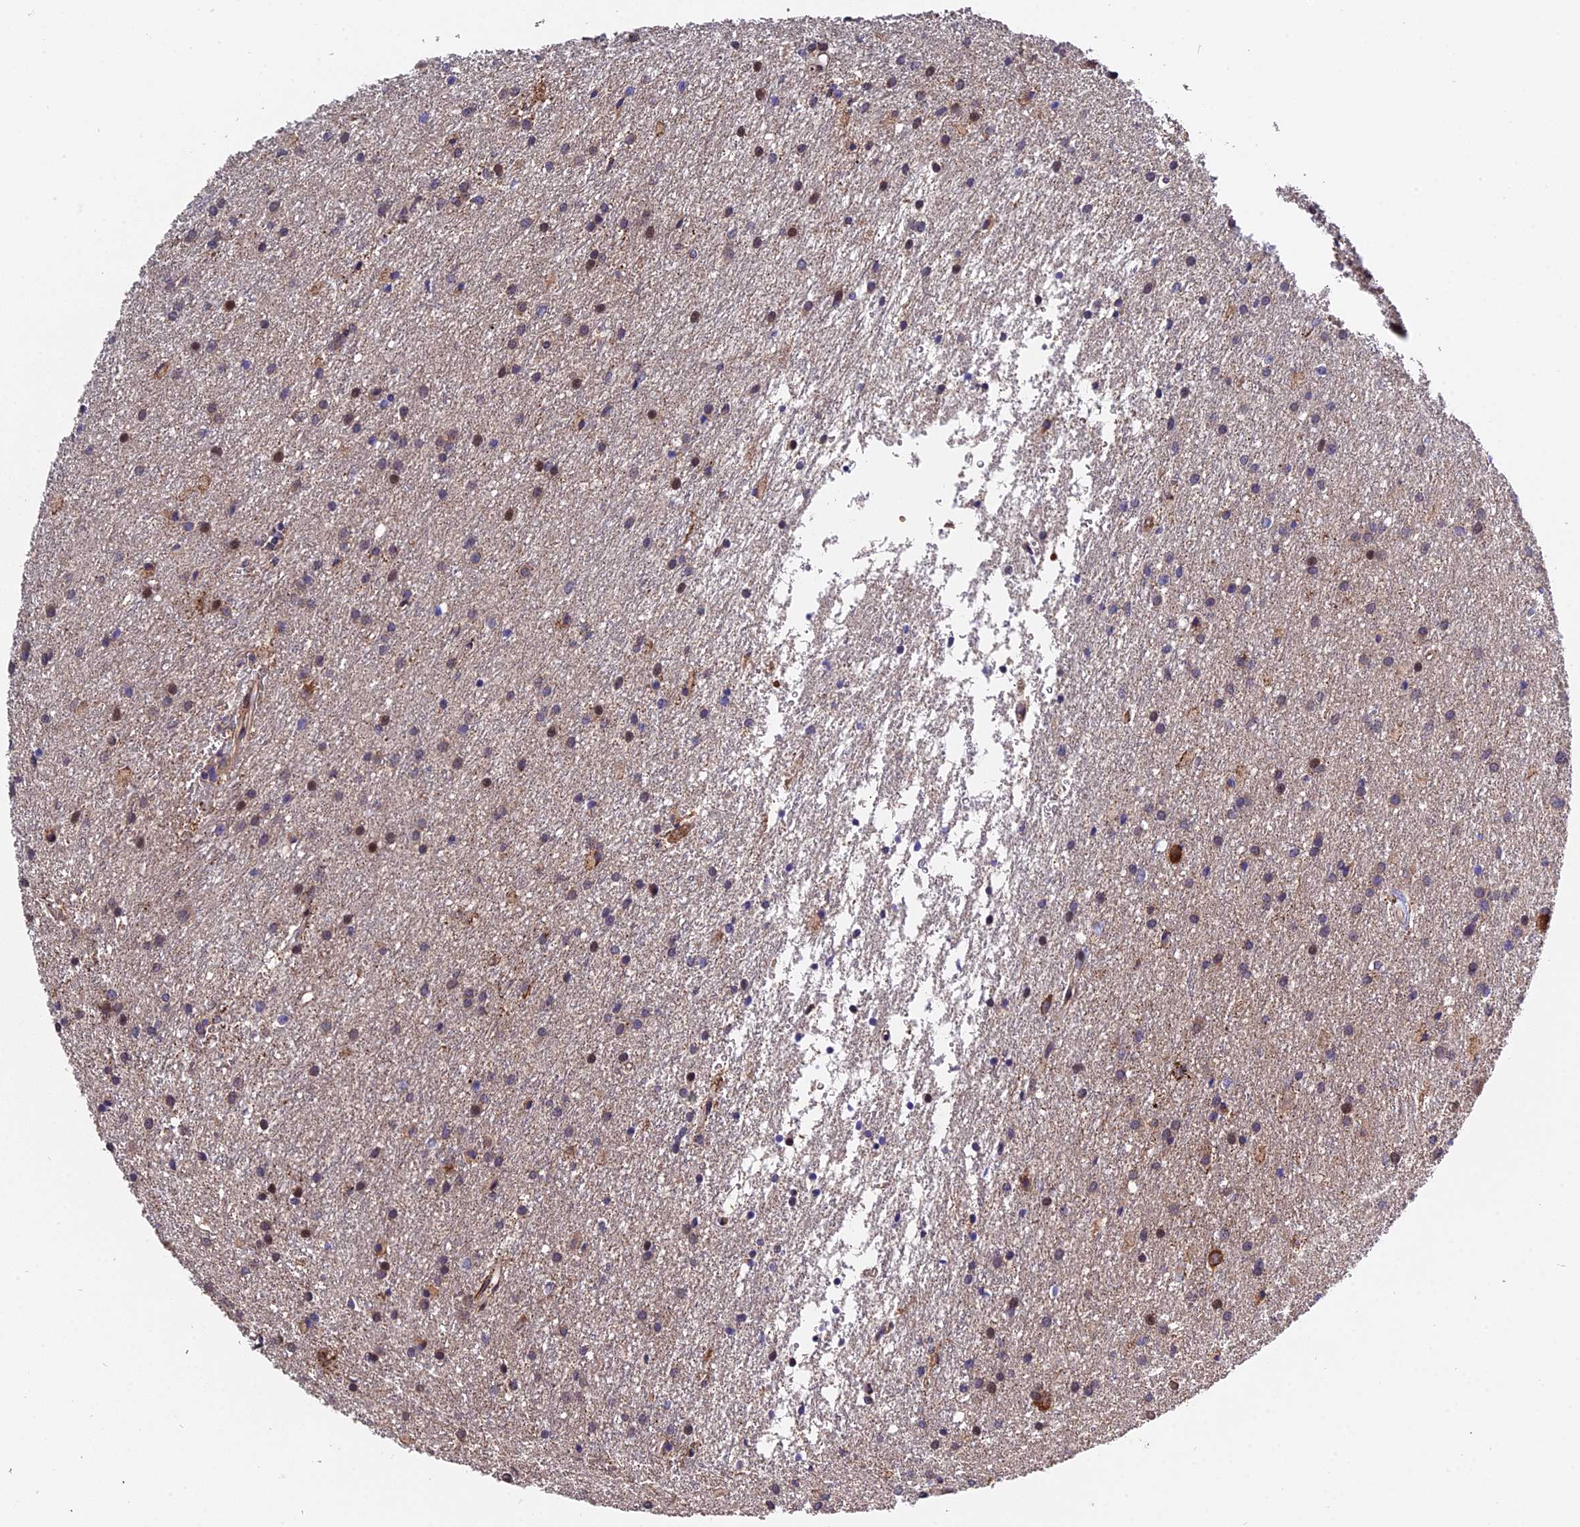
{"staining": {"intensity": "negative", "quantity": "none", "location": "none"}, "tissue": "glioma", "cell_type": "Tumor cells", "image_type": "cancer", "snomed": [{"axis": "morphology", "description": "Glioma, malignant, High grade"}, {"axis": "topography", "description": "Brain"}], "caption": "DAB (3,3'-diaminobenzidine) immunohistochemical staining of human high-grade glioma (malignant) shows no significant expression in tumor cells.", "gene": "TRMT1", "patient": {"sex": "female", "age": 50}}